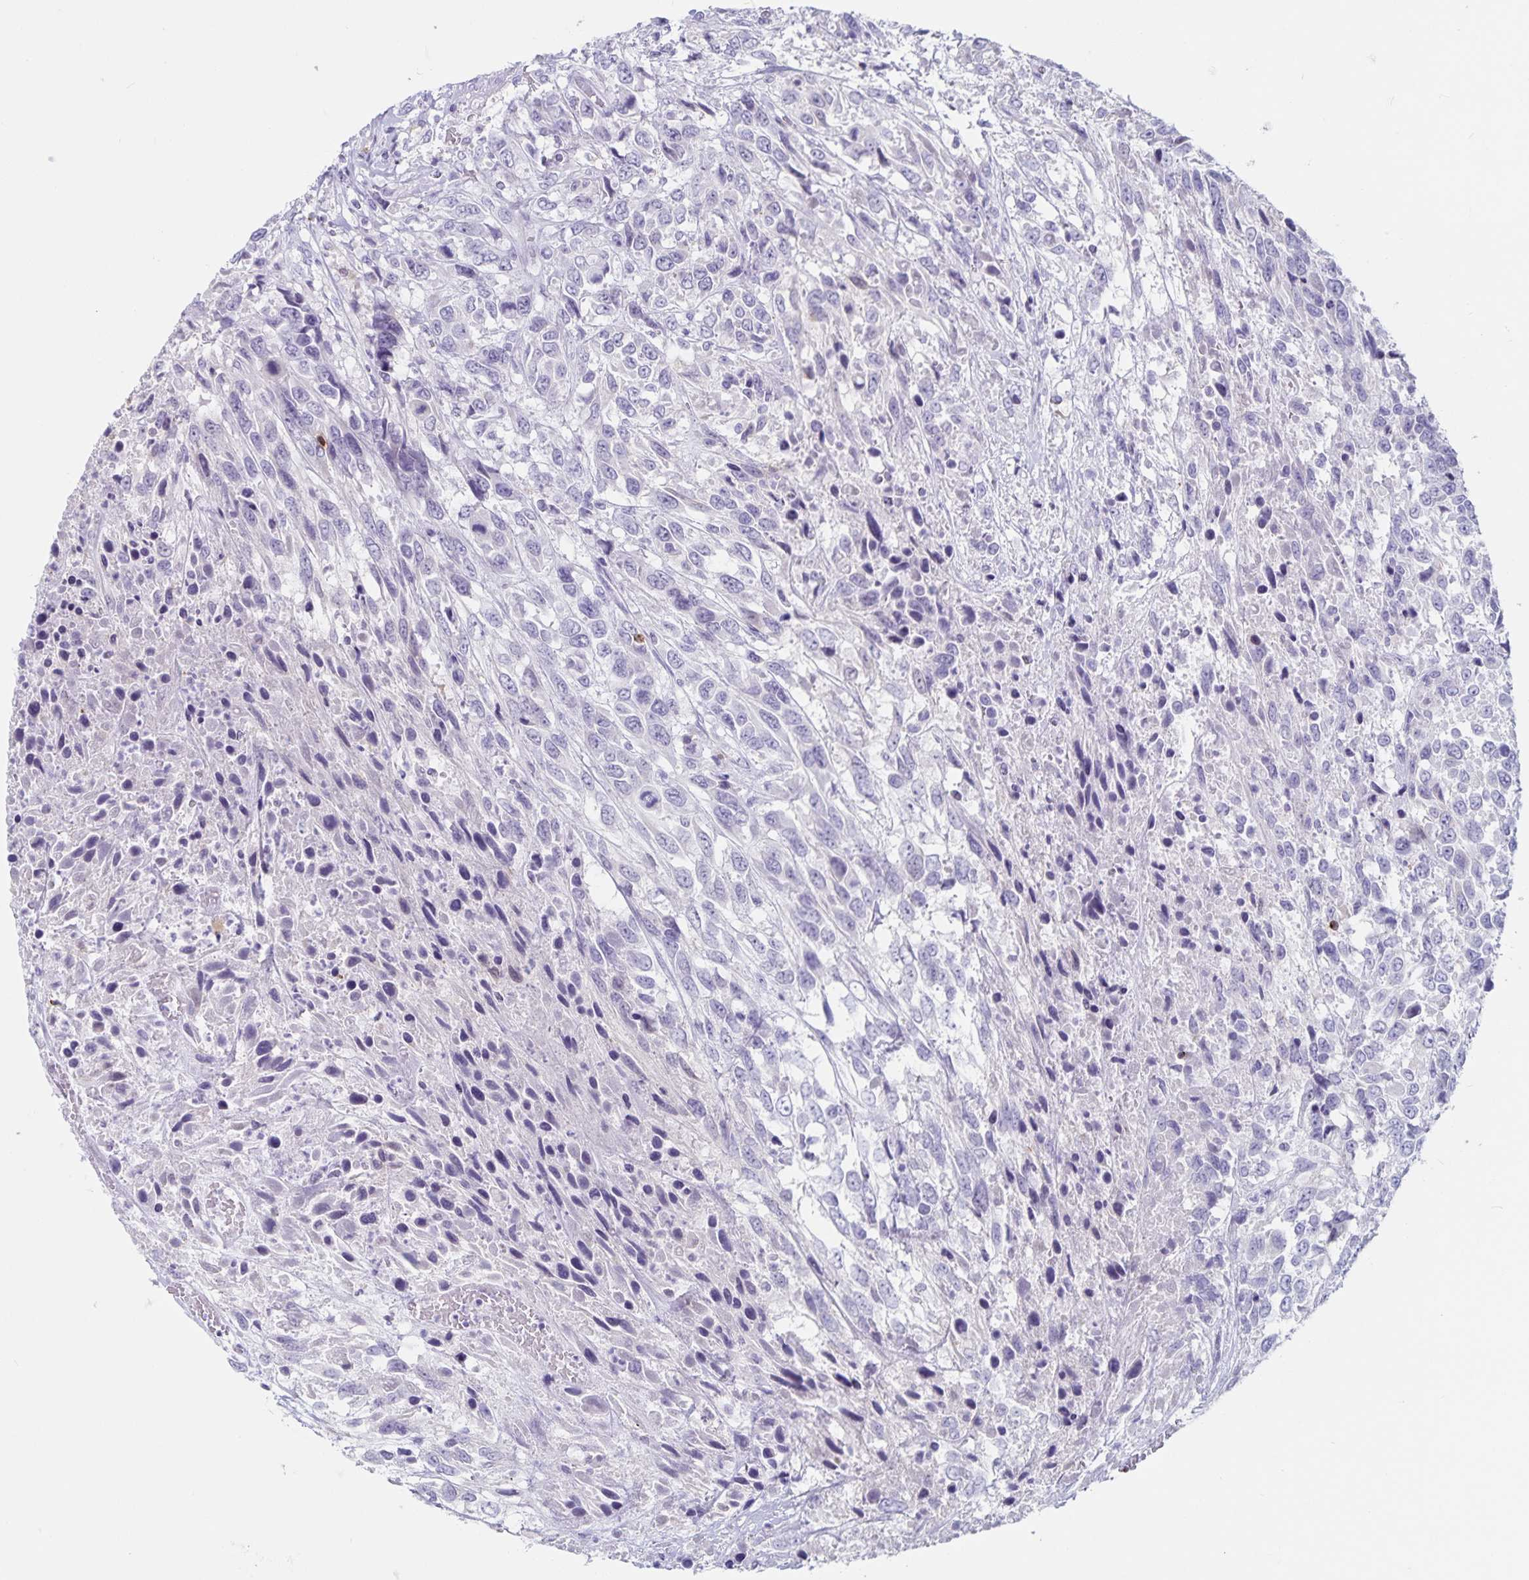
{"staining": {"intensity": "negative", "quantity": "none", "location": "none"}, "tissue": "urothelial cancer", "cell_type": "Tumor cells", "image_type": "cancer", "snomed": [{"axis": "morphology", "description": "Urothelial carcinoma, High grade"}, {"axis": "topography", "description": "Urinary bladder"}], "caption": "Urothelial cancer stained for a protein using immunohistochemistry shows no expression tumor cells.", "gene": "GNLY", "patient": {"sex": "female", "age": 70}}